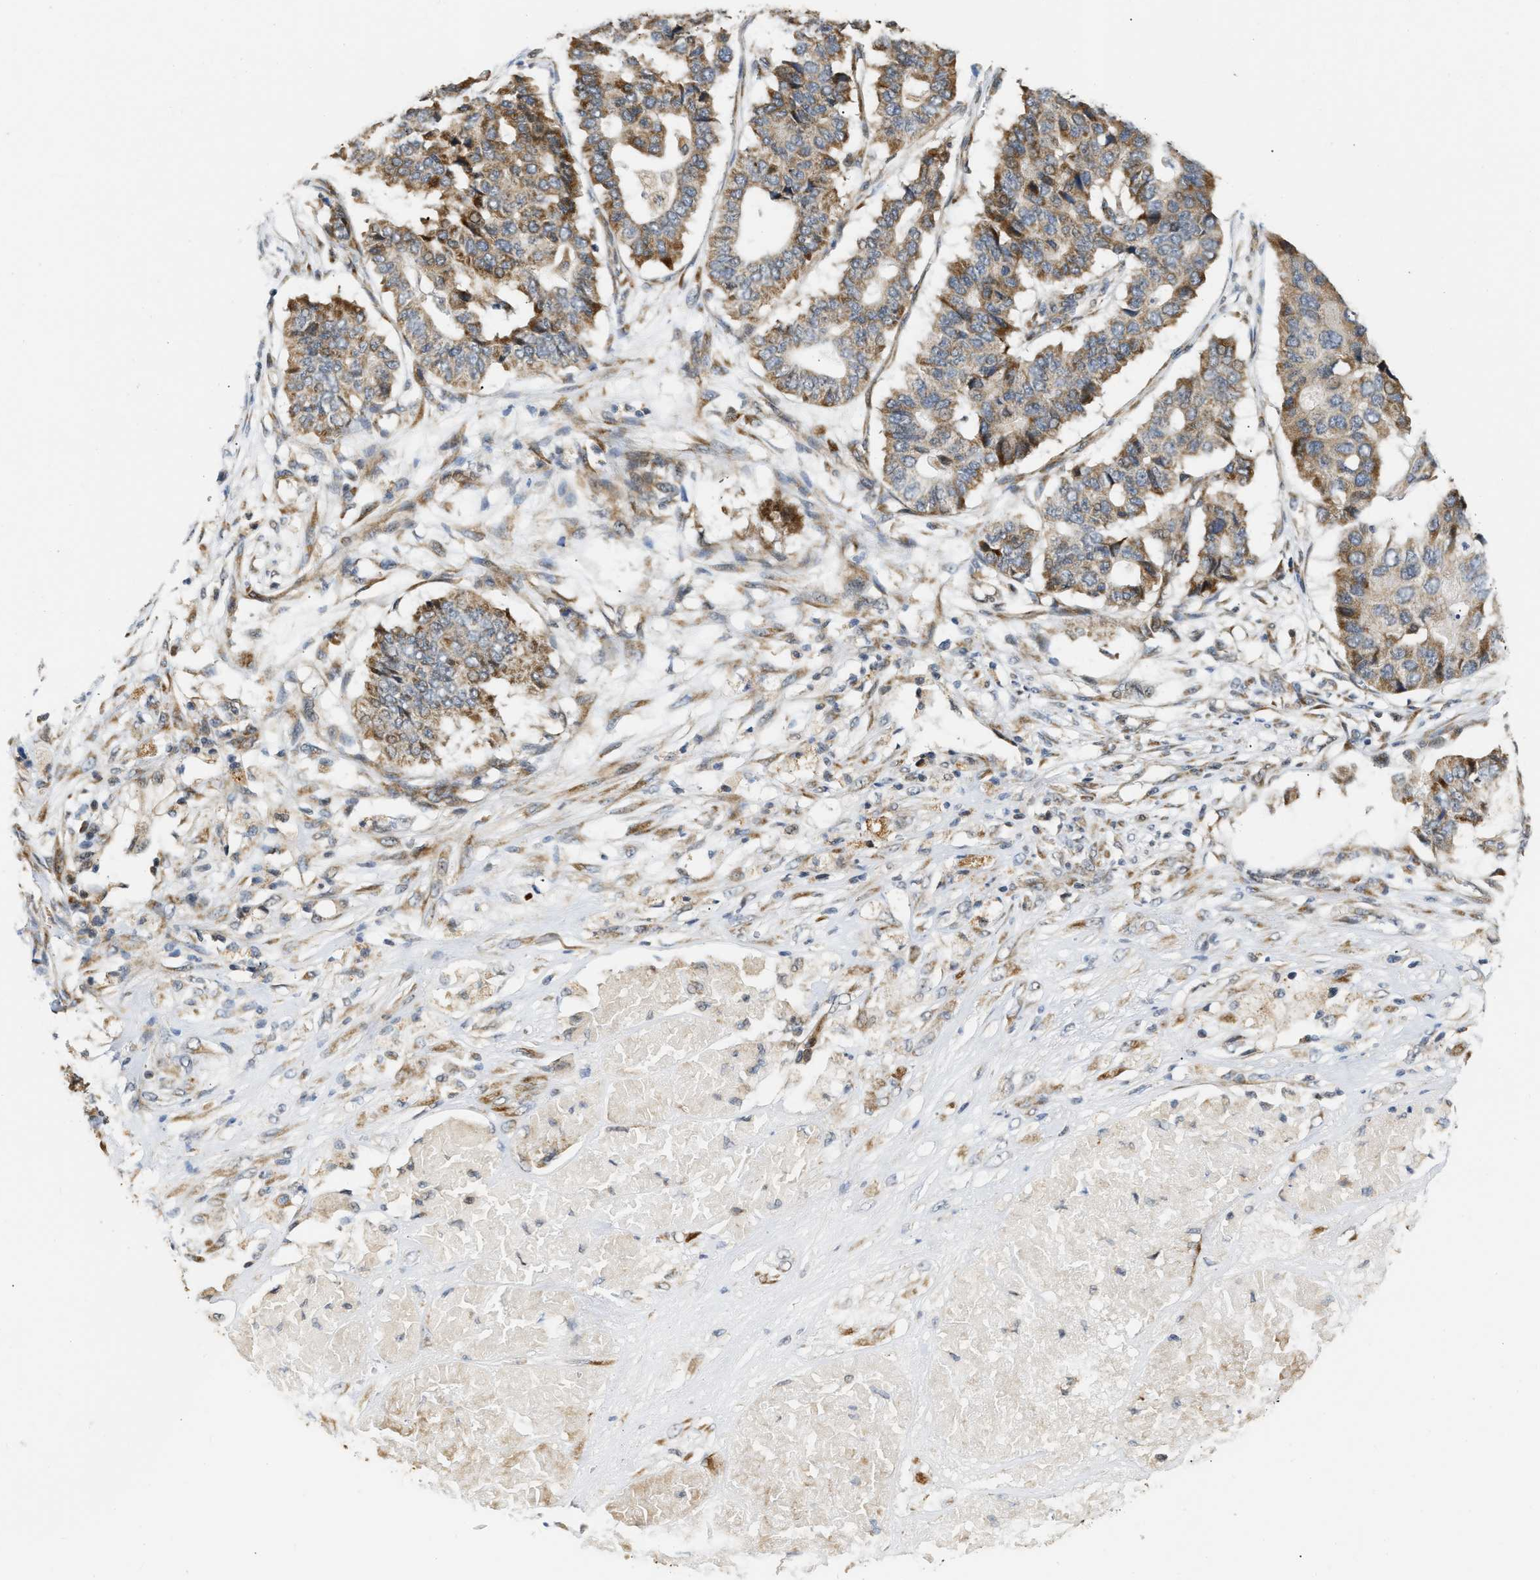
{"staining": {"intensity": "moderate", "quantity": ">75%", "location": "cytoplasmic/membranous"}, "tissue": "pancreatic cancer", "cell_type": "Tumor cells", "image_type": "cancer", "snomed": [{"axis": "morphology", "description": "Adenocarcinoma, NOS"}, {"axis": "topography", "description": "Pancreas"}], "caption": "Moderate cytoplasmic/membranous protein expression is identified in approximately >75% of tumor cells in pancreatic cancer. (brown staining indicates protein expression, while blue staining denotes nuclei).", "gene": "DEPTOR", "patient": {"sex": "male", "age": 50}}